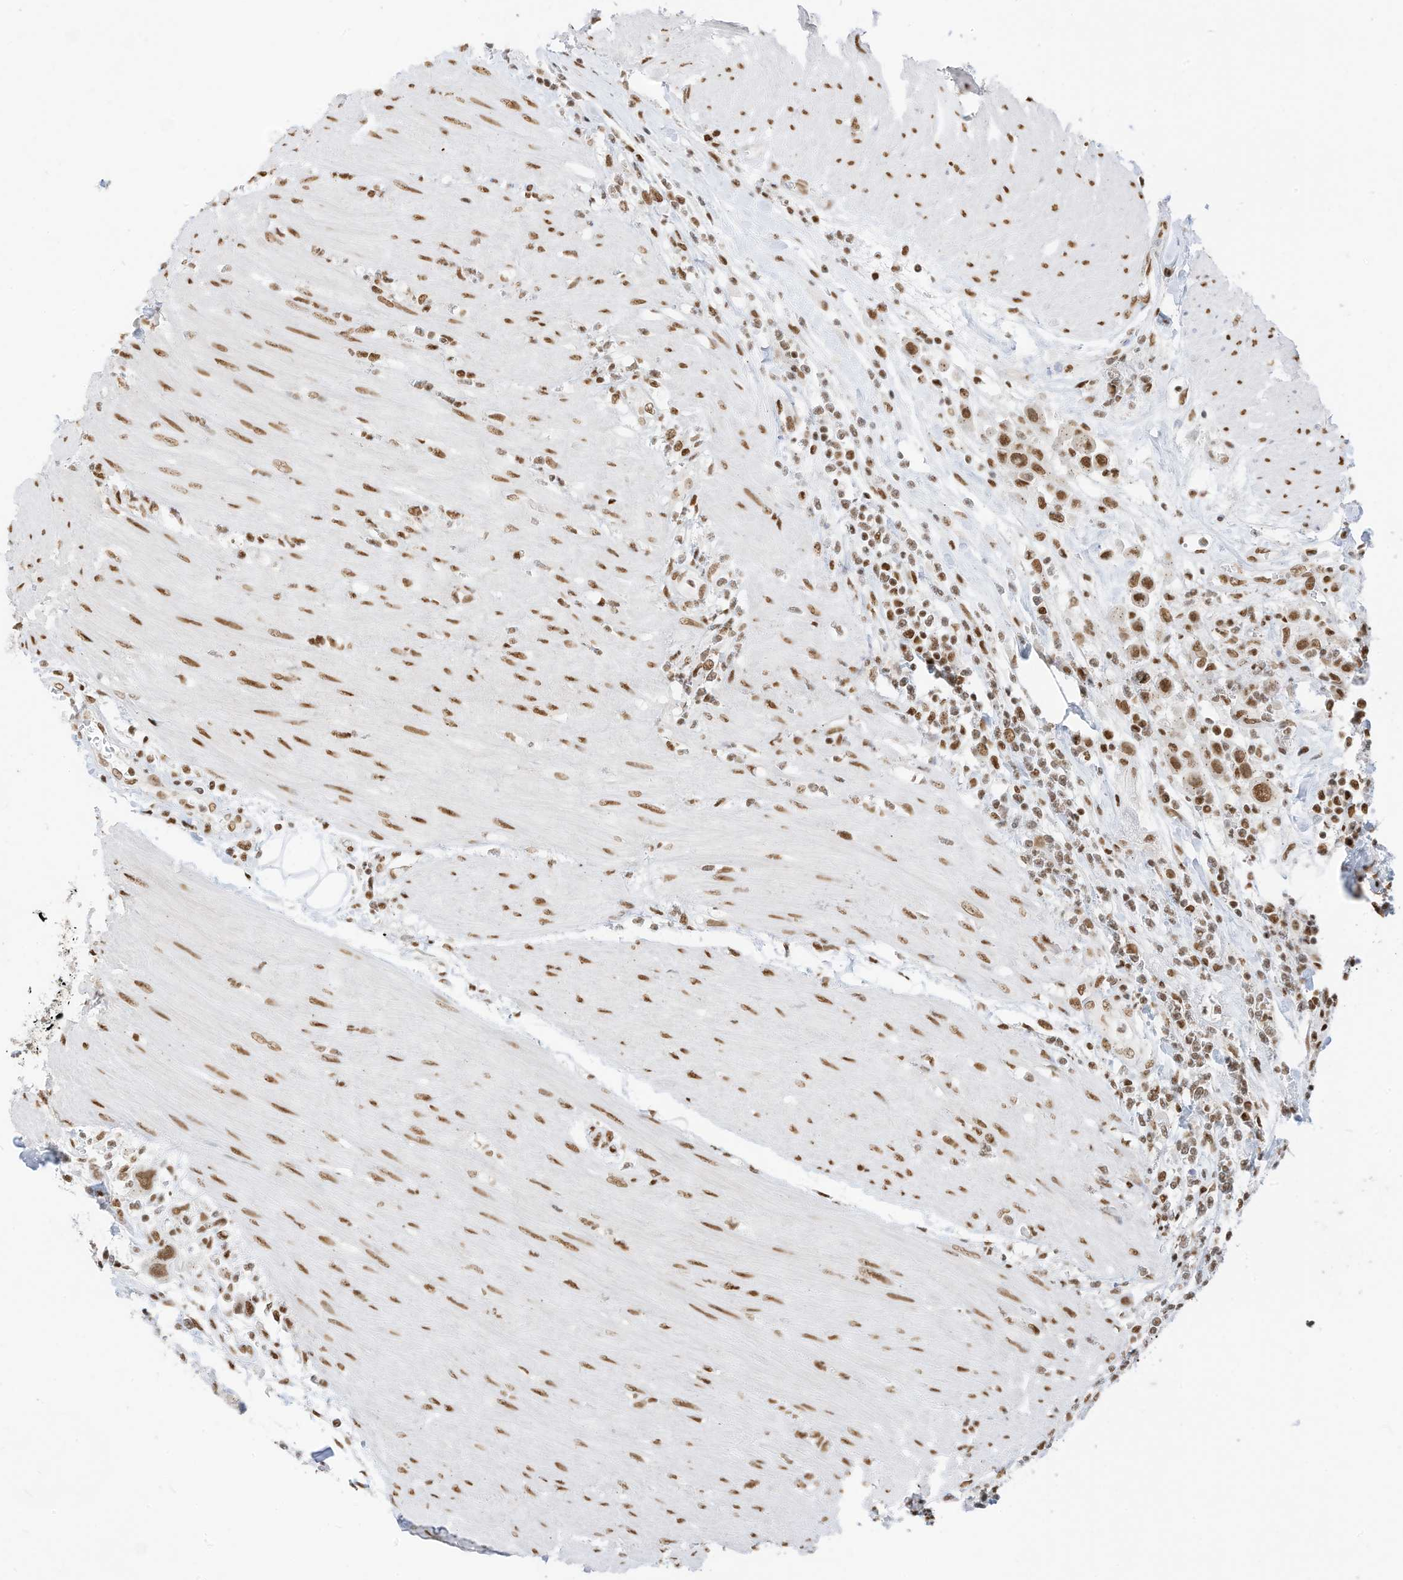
{"staining": {"intensity": "moderate", "quantity": ">75%", "location": "nuclear"}, "tissue": "urothelial cancer", "cell_type": "Tumor cells", "image_type": "cancer", "snomed": [{"axis": "morphology", "description": "Urothelial carcinoma, High grade"}, {"axis": "topography", "description": "Urinary bladder"}], "caption": "Moderate nuclear protein staining is appreciated in about >75% of tumor cells in urothelial cancer.", "gene": "SMARCA2", "patient": {"sex": "male", "age": 50}}